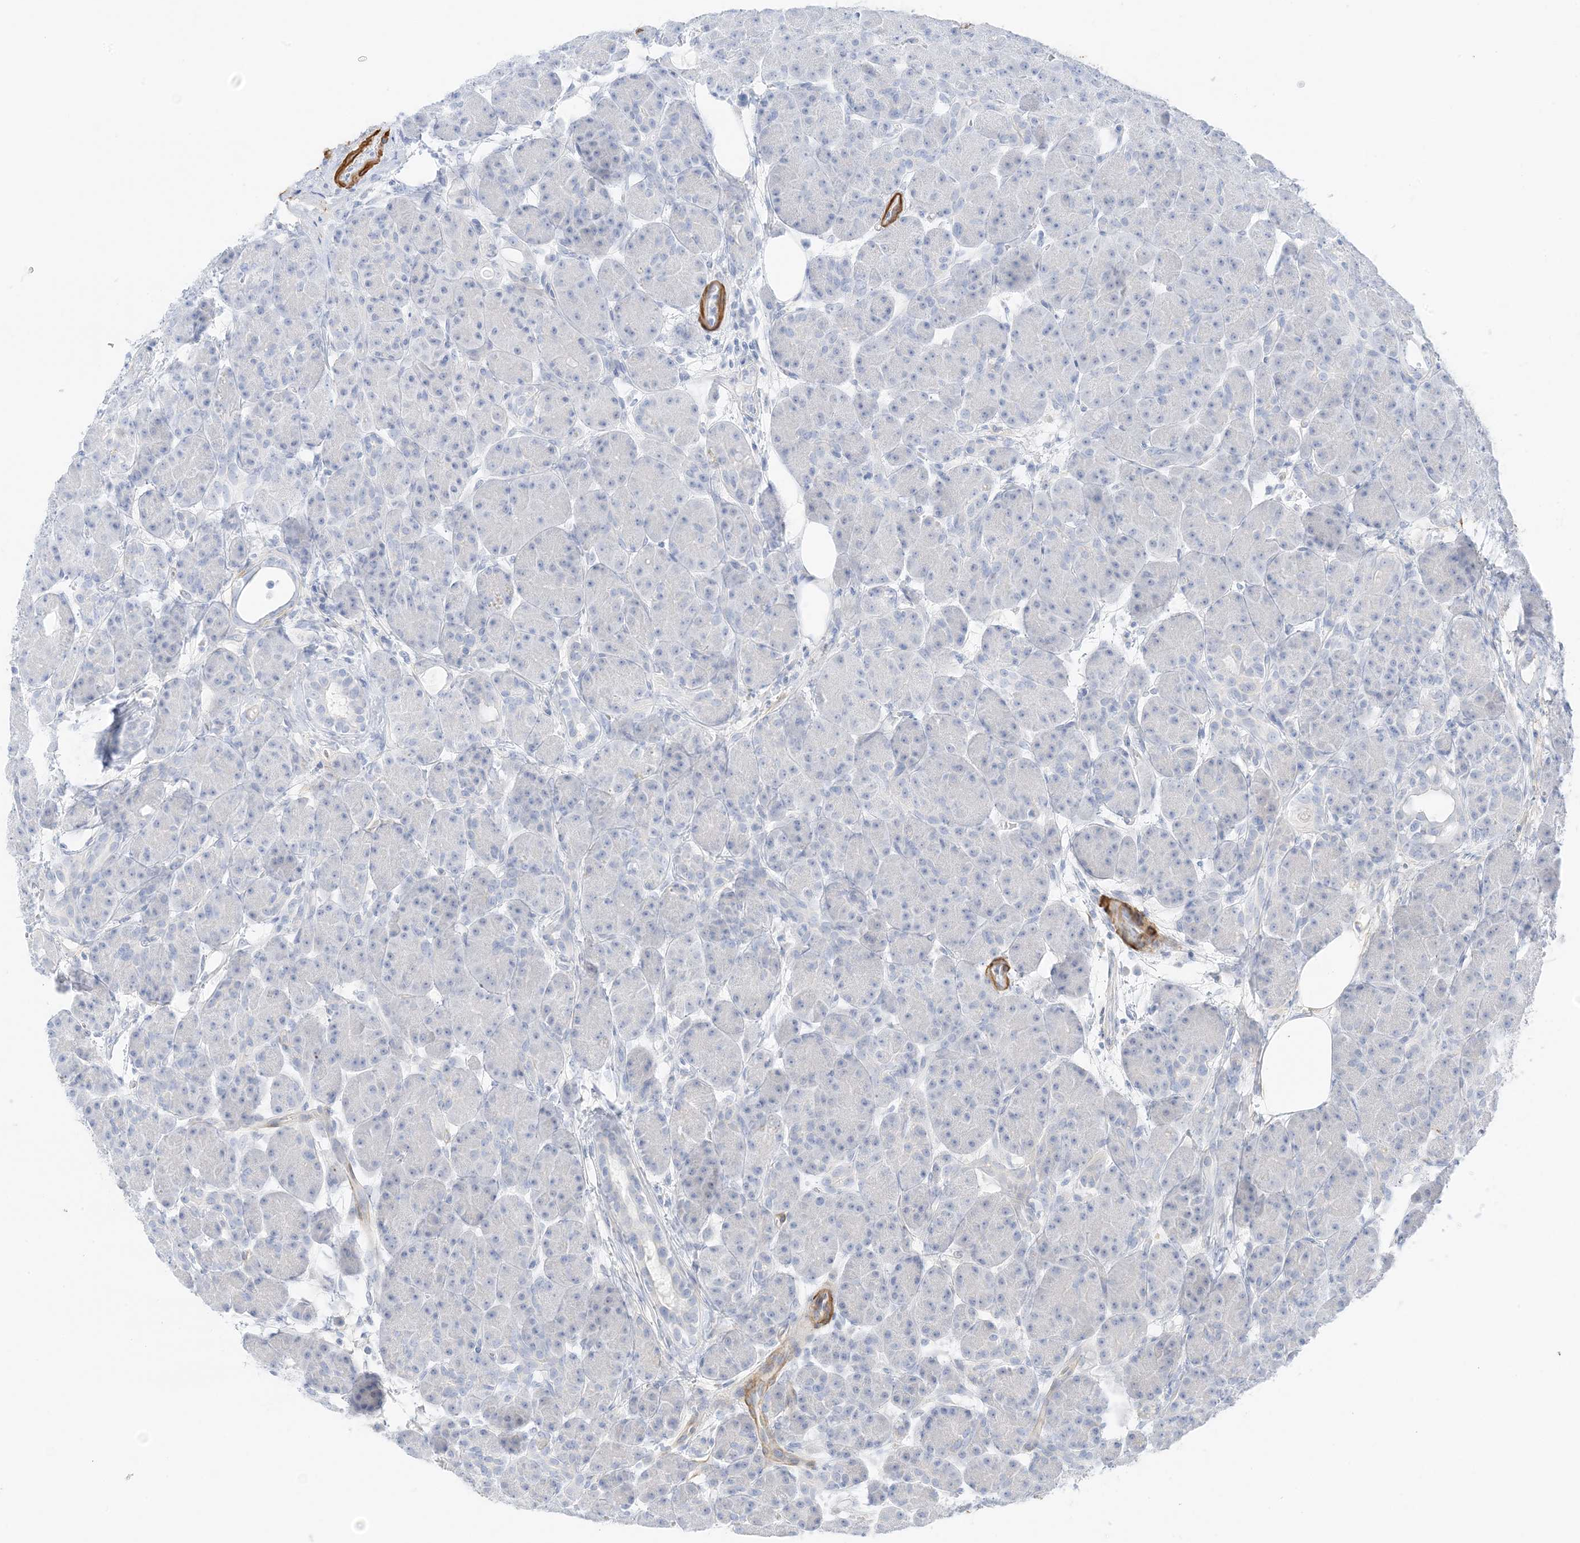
{"staining": {"intensity": "negative", "quantity": "none", "location": "none"}, "tissue": "pancreas", "cell_type": "Exocrine glandular cells", "image_type": "normal", "snomed": [{"axis": "morphology", "description": "Normal tissue, NOS"}, {"axis": "topography", "description": "Pancreas"}], "caption": "Immunohistochemical staining of normal human pancreas reveals no significant expression in exocrine glandular cells.", "gene": "SLC22A13", "patient": {"sex": "male", "age": 63}}